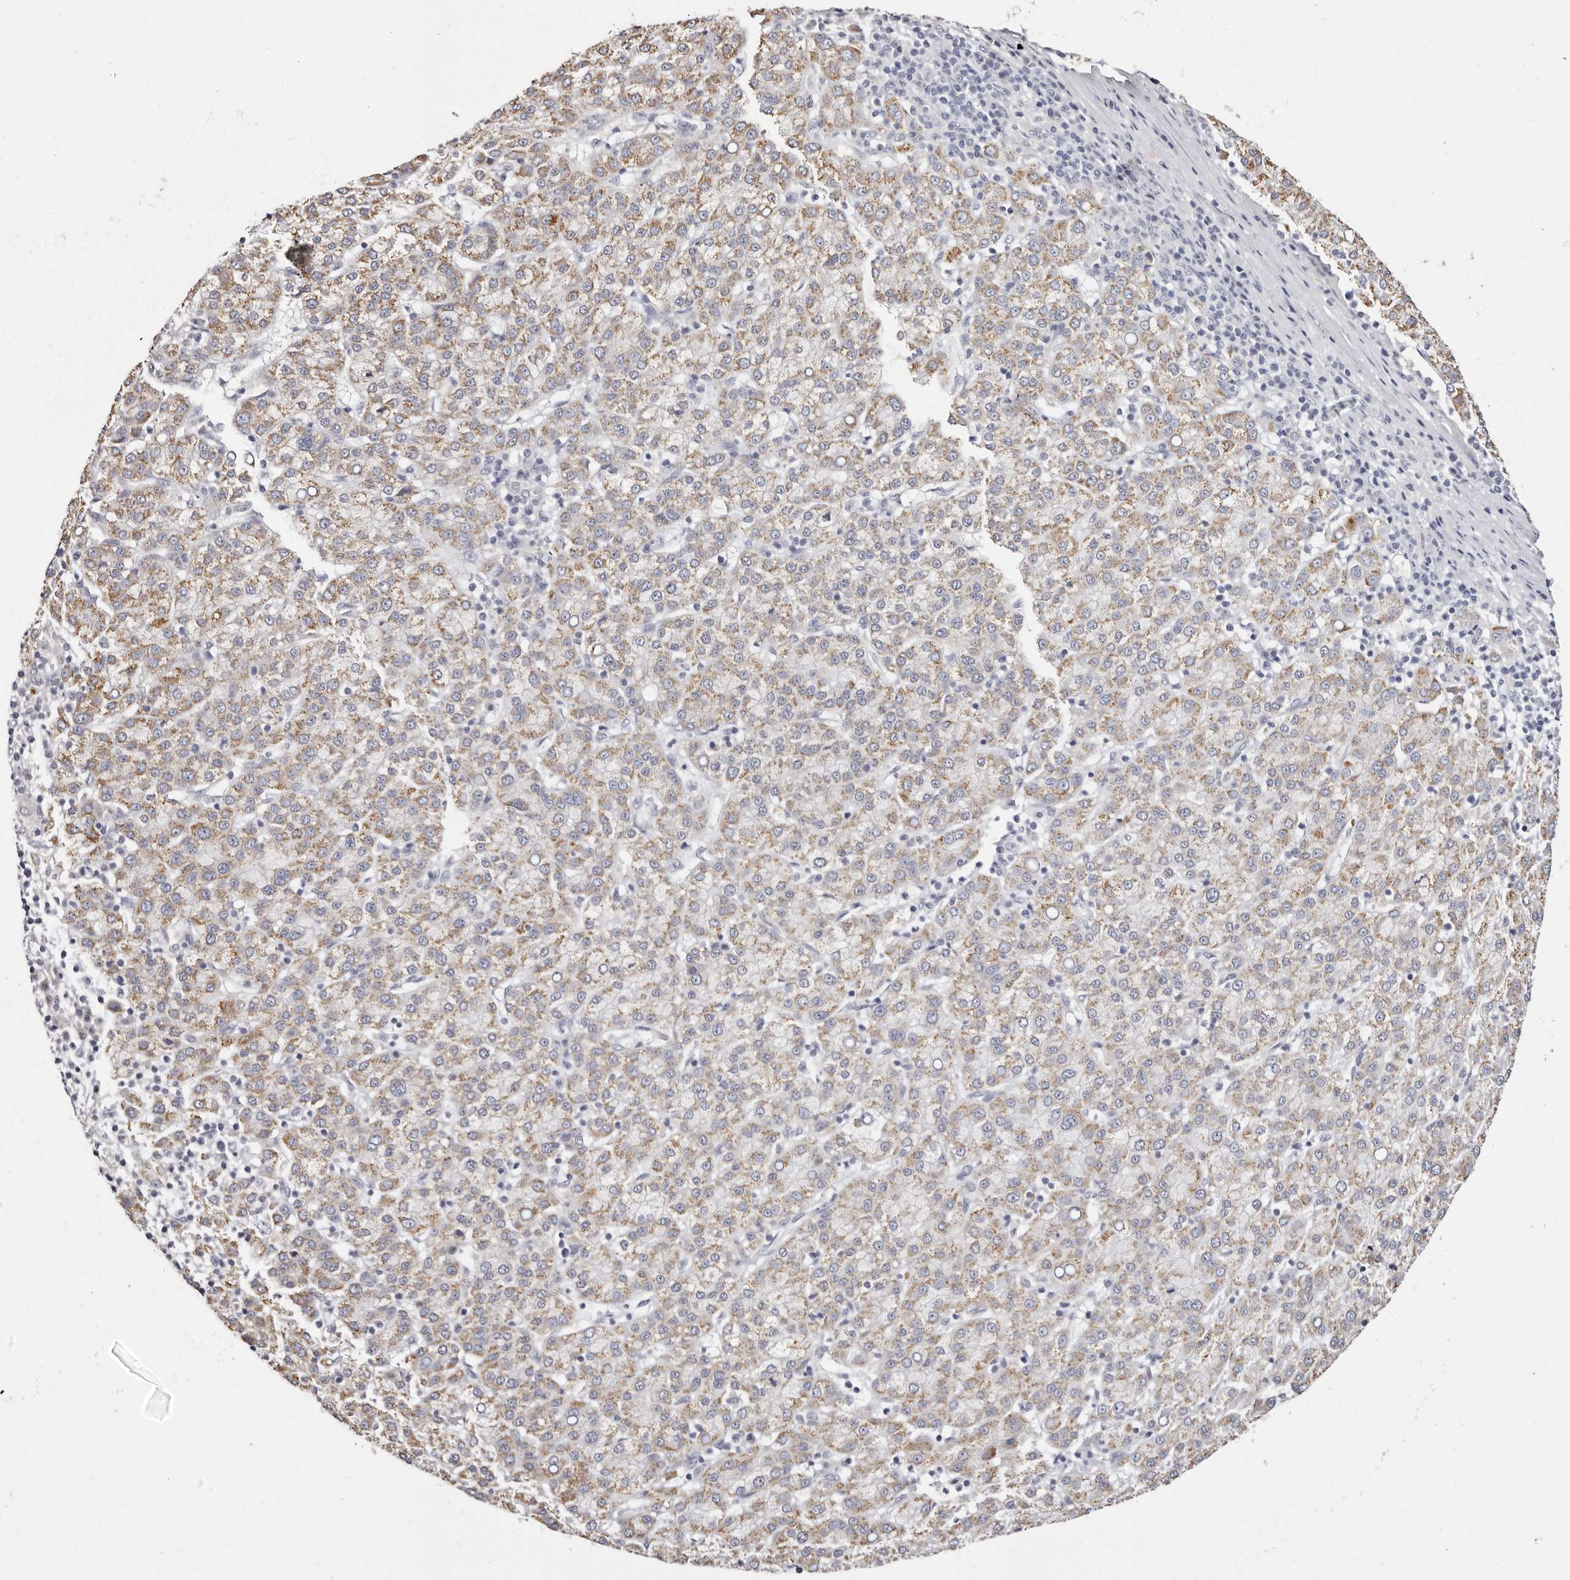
{"staining": {"intensity": "moderate", "quantity": ">75%", "location": "cytoplasmic/membranous"}, "tissue": "liver cancer", "cell_type": "Tumor cells", "image_type": "cancer", "snomed": [{"axis": "morphology", "description": "Carcinoma, Hepatocellular, NOS"}, {"axis": "topography", "description": "Liver"}], "caption": "Immunohistochemical staining of liver hepatocellular carcinoma shows moderate cytoplasmic/membranous protein staining in about >75% of tumor cells. (Stains: DAB in brown, nuclei in blue, Microscopy: brightfield microscopy at high magnification).", "gene": "ROM1", "patient": {"sex": "female", "age": 58}}